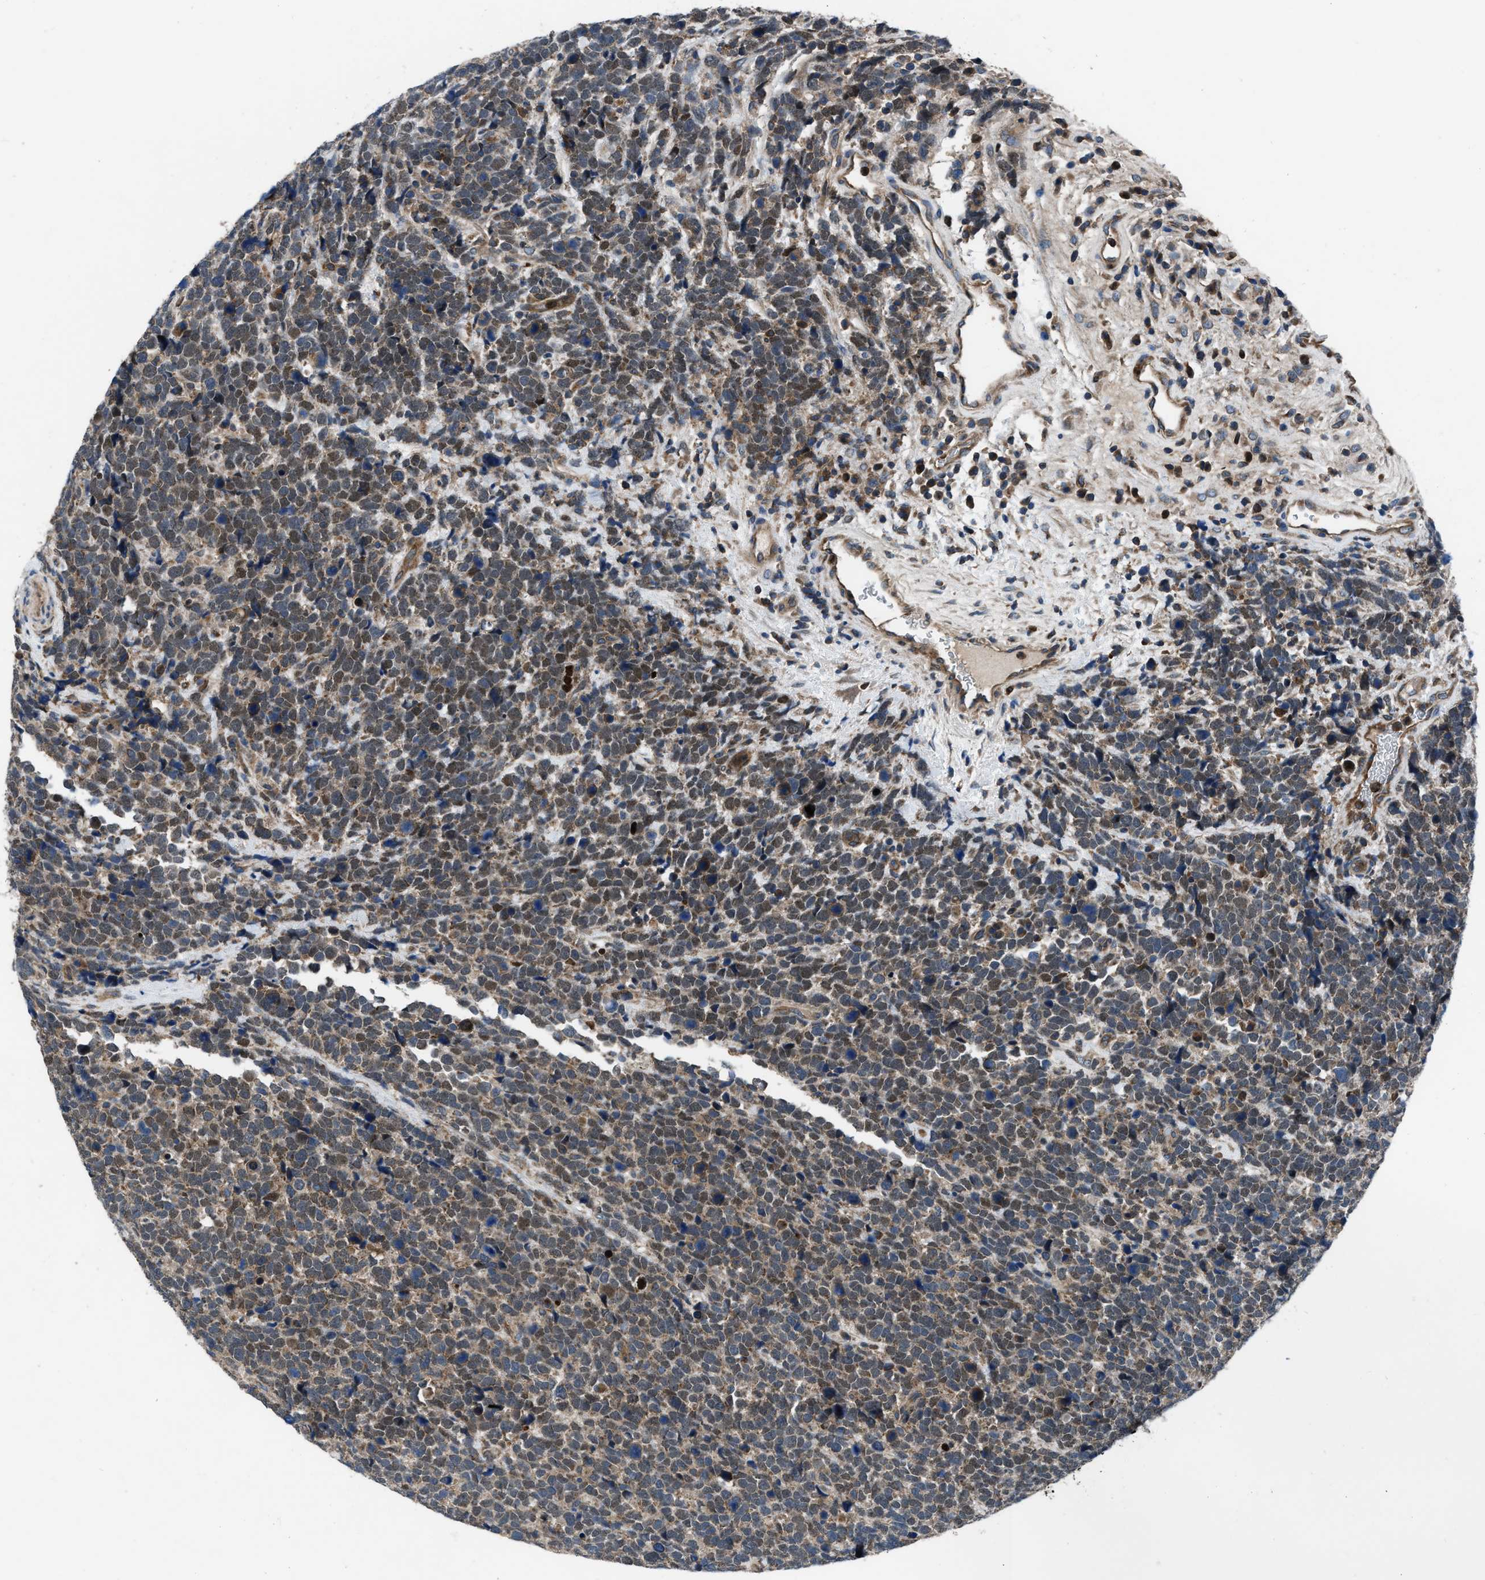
{"staining": {"intensity": "moderate", "quantity": ">75%", "location": "cytoplasmic/membranous"}, "tissue": "urothelial cancer", "cell_type": "Tumor cells", "image_type": "cancer", "snomed": [{"axis": "morphology", "description": "Urothelial carcinoma, High grade"}, {"axis": "topography", "description": "Urinary bladder"}], "caption": "DAB immunohistochemical staining of urothelial cancer reveals moderate cytoplasmic/membranous protein staining in approximately >75% of tumor cells. The staining was performed using DAB to visualize the protein expression in brown, while the nuclei were stained in blue with hematoxylin (Magnification: 20x).", "gene": "USP25", "patient": {"sex": "female", "age": 82}}